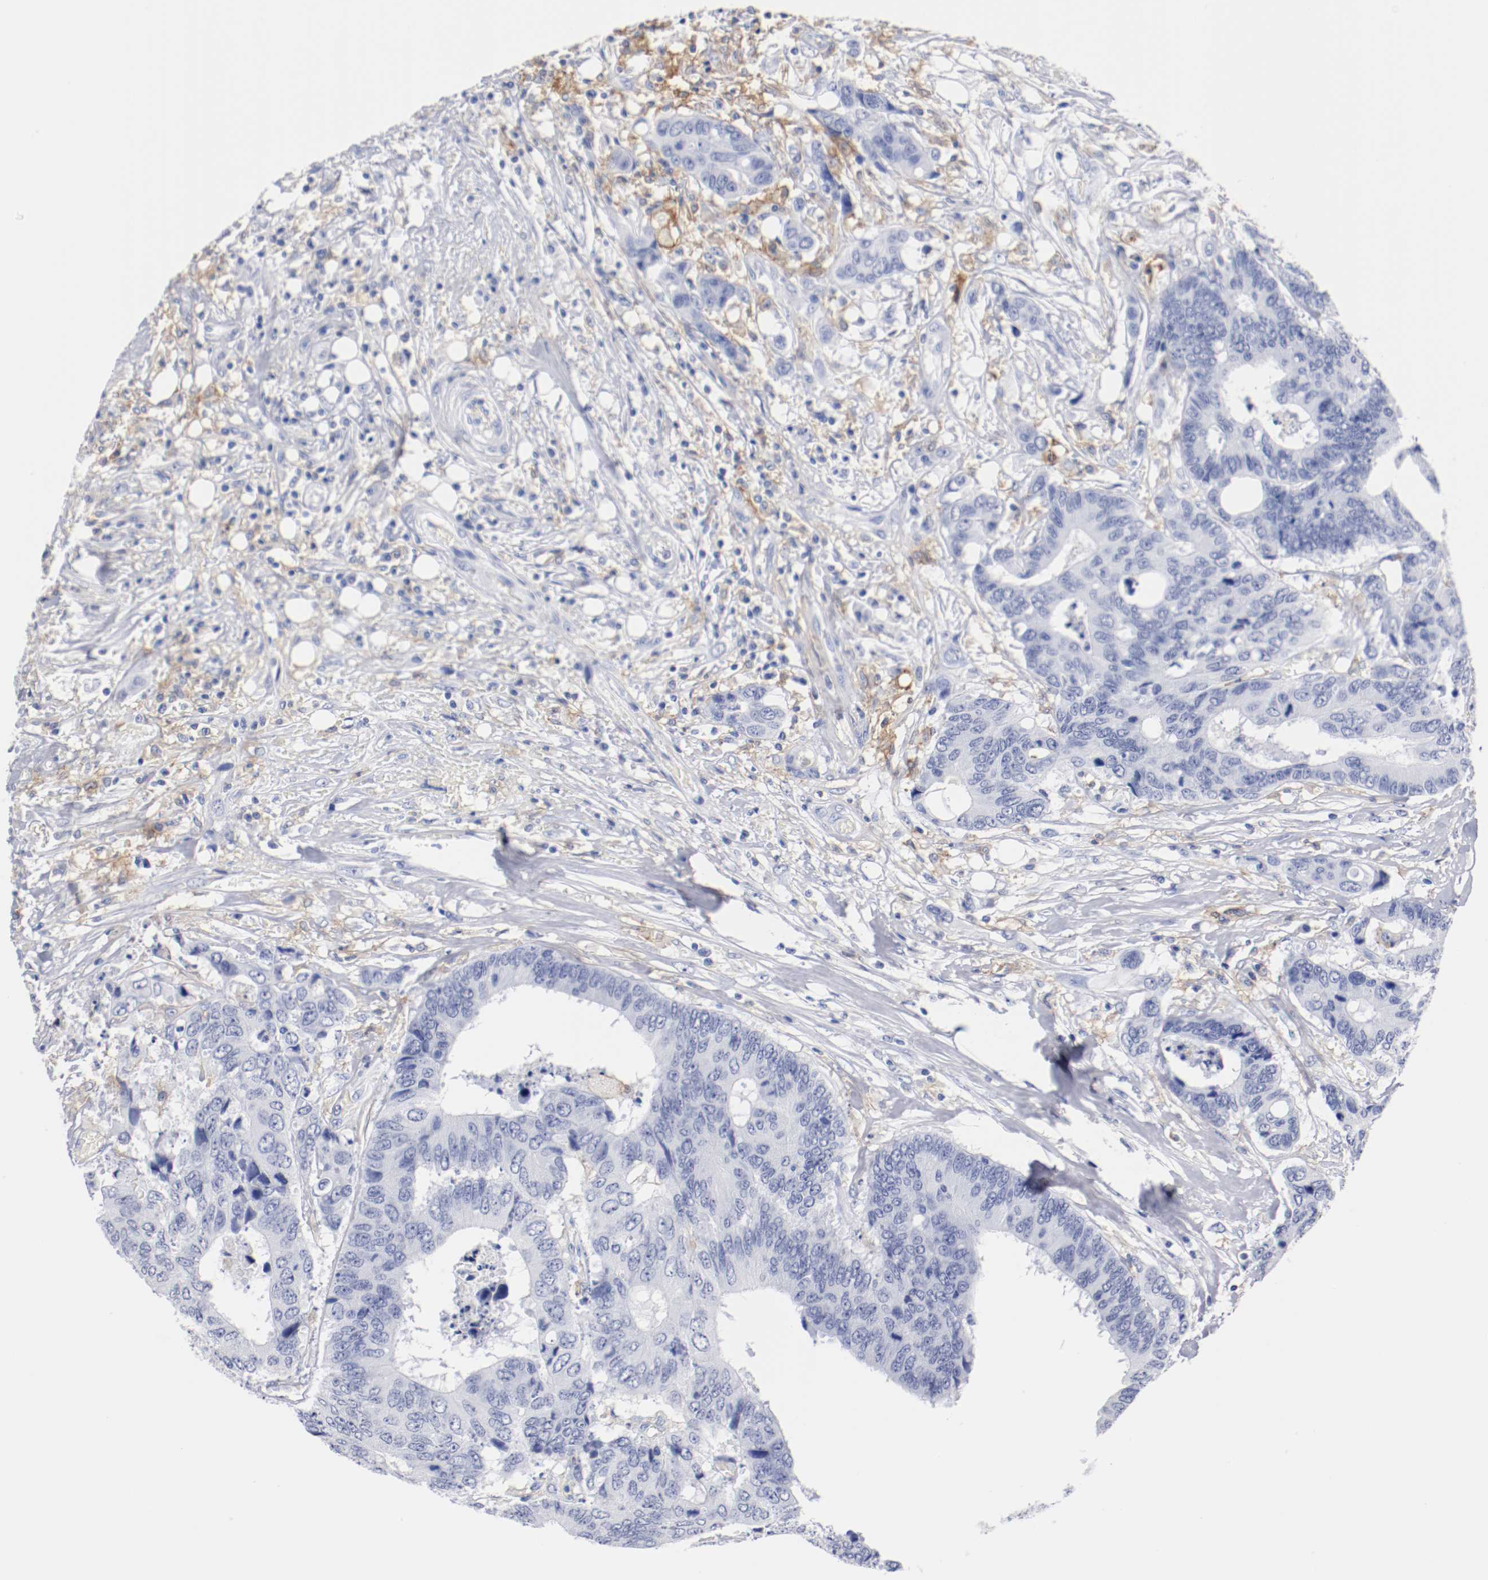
{"staining": {"intensity": "negative", "quantity": "none", "location": "none"}, "tissue": "colorectal cancer", "cell_type": "Tumor cells", "image_type": "cancer", "snomed": [{"axis": "morphology", "description": "Adenocarcinoma, NOS"}, {"axis": "topography", "description": "Rectum"}], "caption": "Tumor cells show no significant positivity in colorectal cancer (adenocarcinoma).", "gene": "ITGAX", "patient": {"sex": "male", "age": 55}}